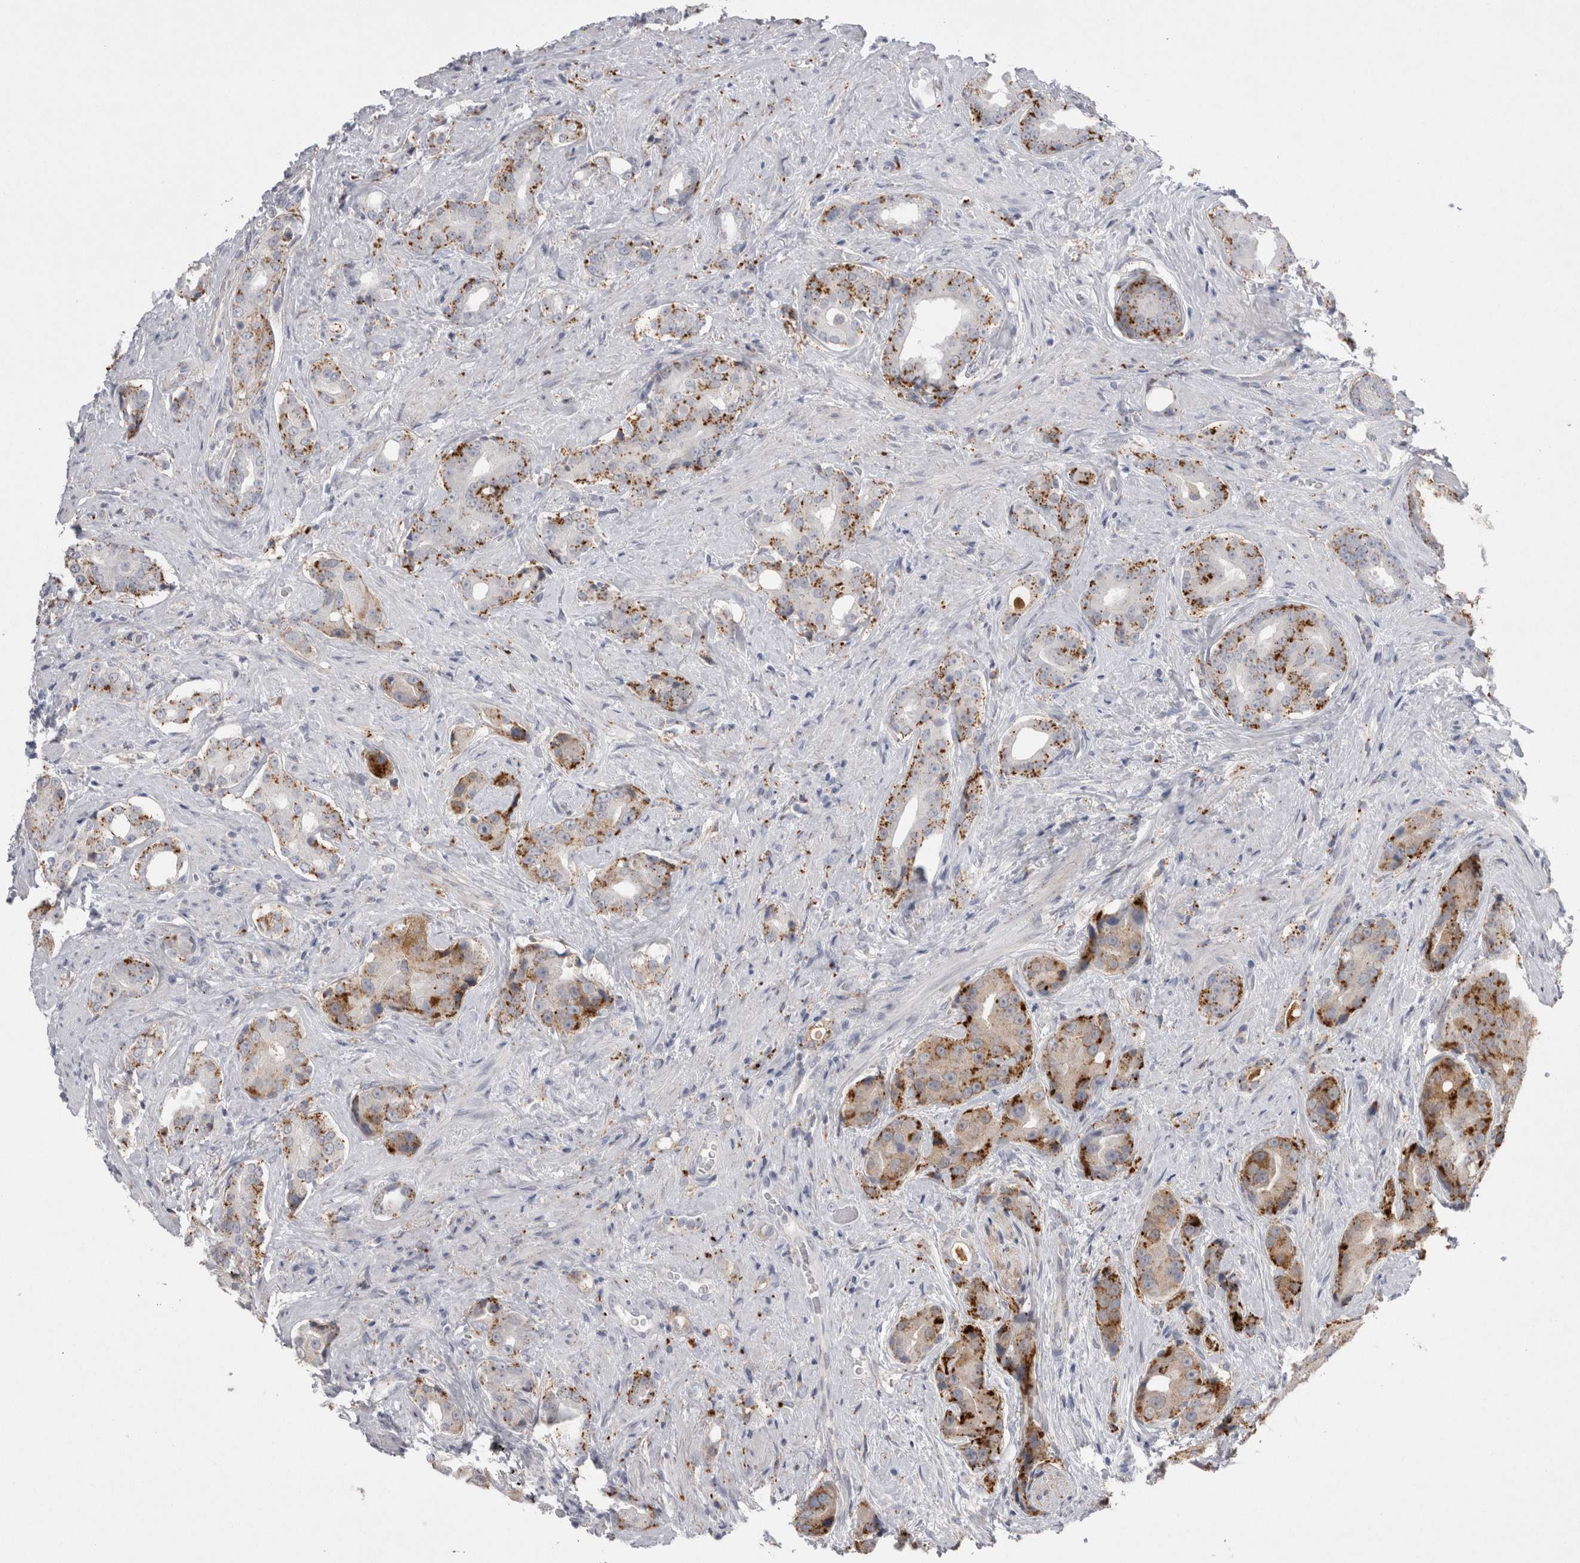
{"staining": {"intensity": "moderate", "quantity": ">75%", "location": "cytoplasmic/membranous"}, "tissue": "prostate cancer", "cell_type": "Tumor cells", "image_type": "cancer", "snomed": [{"axis": "morphology", "description": "Adenocarcinoma, High grade"}, {"axis": "topography", "description": "Prostate"}], "caption": "Prostate cancer was stained to show a protein in brown. There is medium levels of moderate cytoplasmic/membranous expression in approximately >75% of tumor cells.", "gene": "EPDR1", "patient": {"sex": "male", "age": 71}}